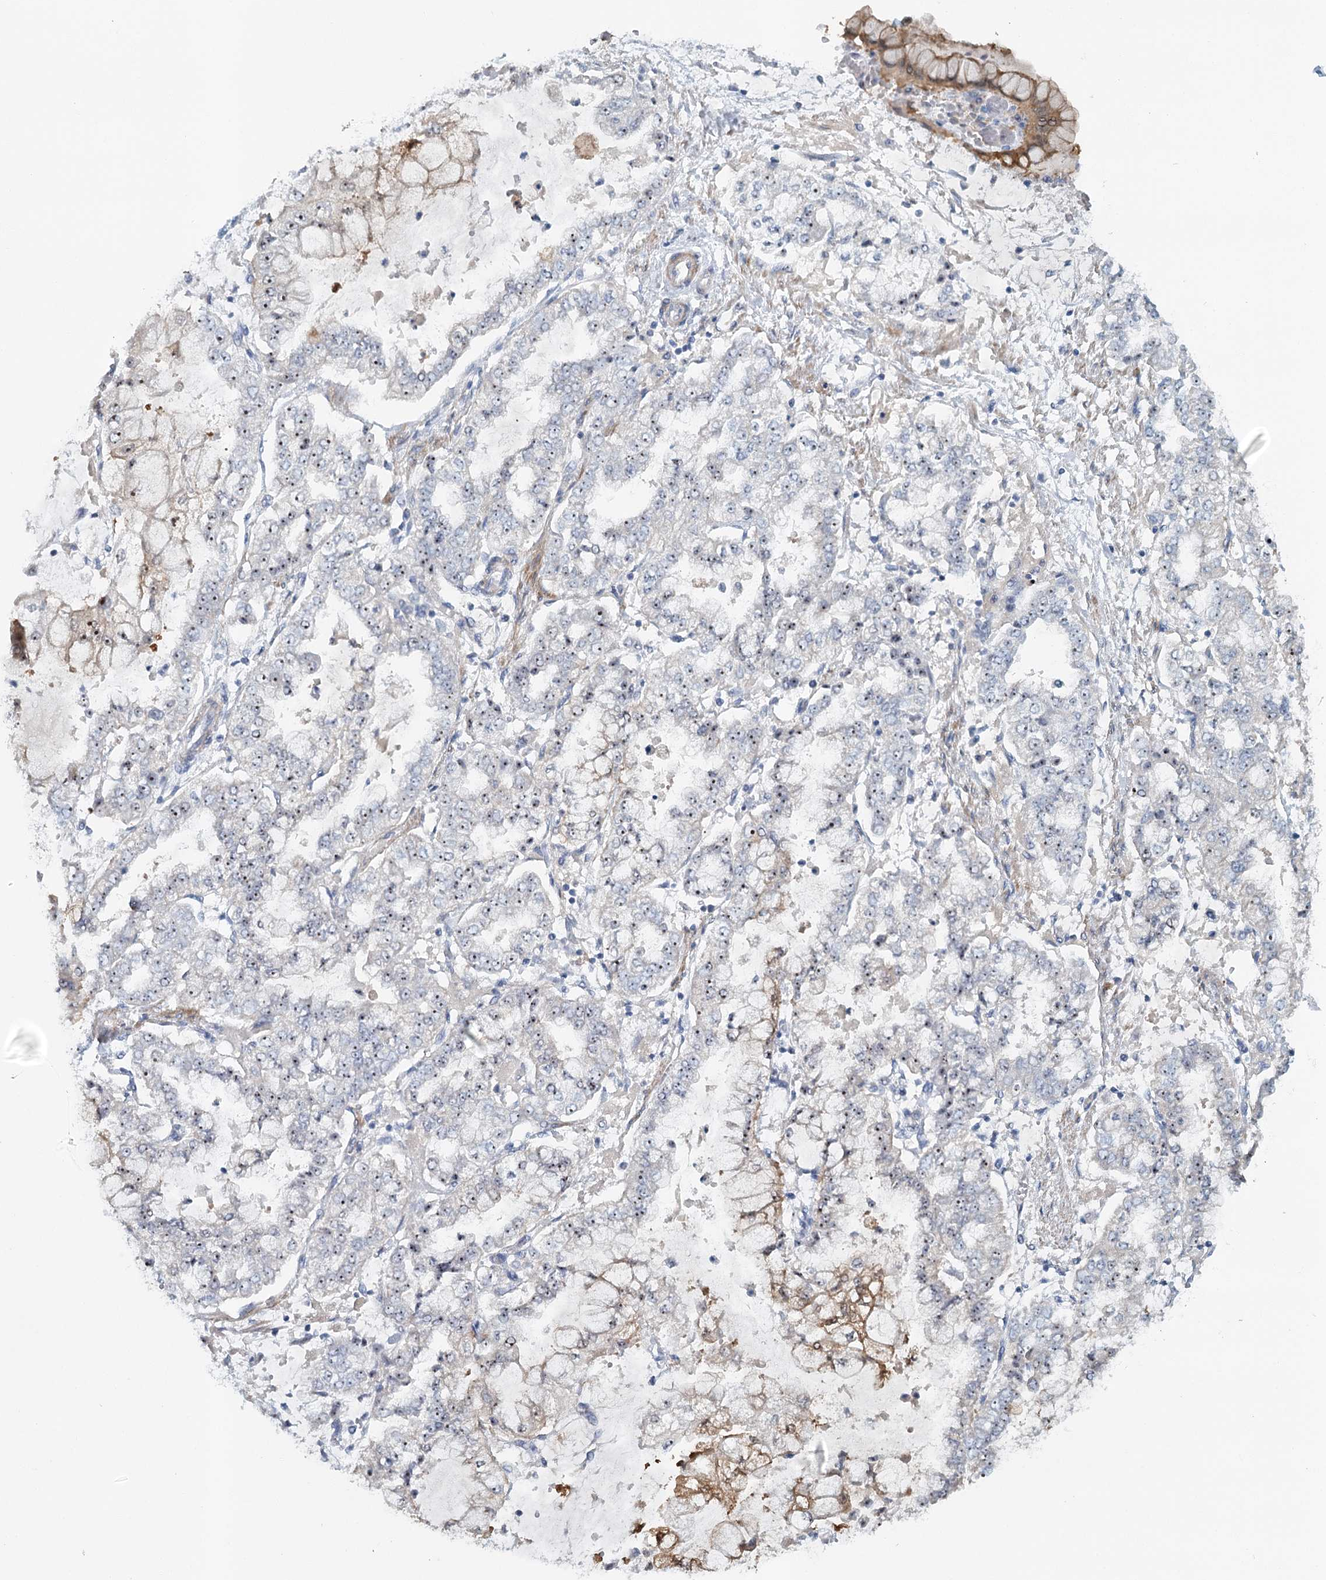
{"staining": {"intensity": "negative", "quantity": "none", "location": "none"}, "tissue": "stomach cancer", "cell_type": "Tumor cells", "image_type": "cancer", "snomed": [{"axis": "morphology", "description": "Adenocarcinoma, NOS"}, {"axis": "topography", "description": "Stomach"}], "caption": "Immunohistochemistry of human stomach adenocarcinoma reveals no positivity in tumor cells.", "gene": "RBM43", "patient": {"sex": "male", "age": 76}}